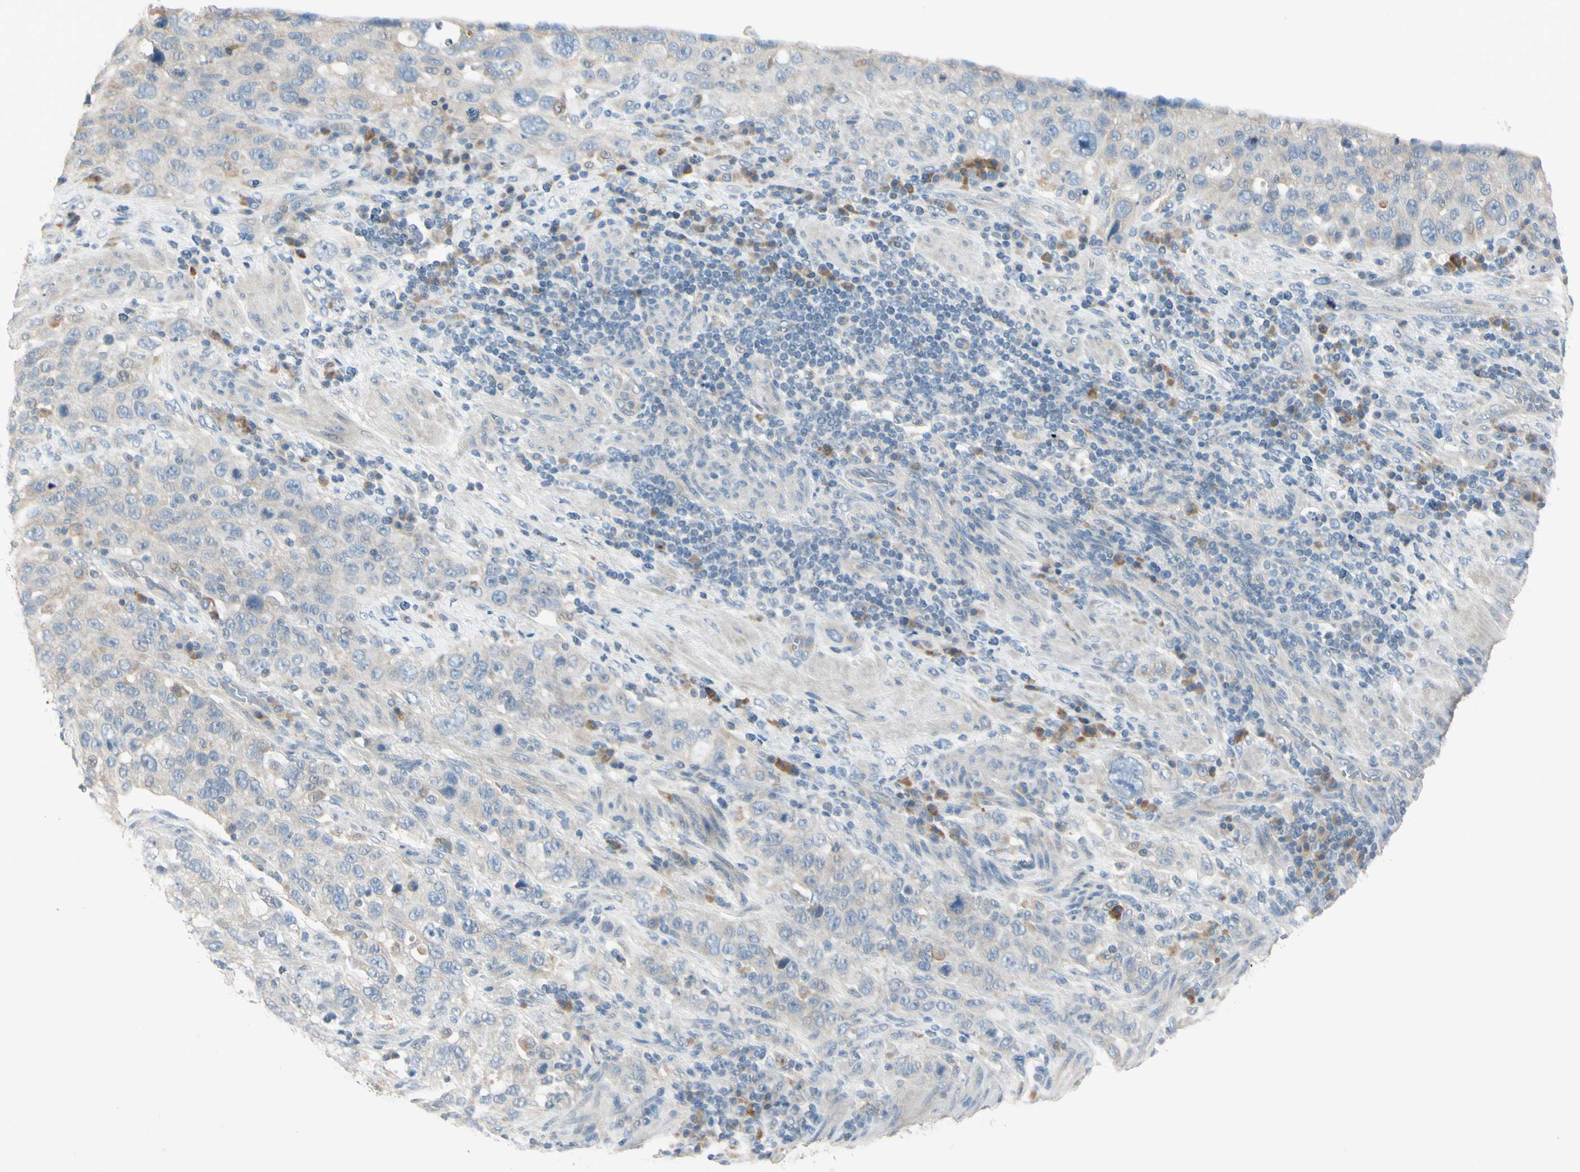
{"staining": {"intensity": "negative", "quantity": "none", "location": "none"}, "tissue": "stomach cancer", "cell_type": "Tumor cells", "image_type": "cancer", "snomed": [{"axis": "morphology", "description": "Normal tissue, NOS"}, {"axis": "morphology", "description": "Adenocarcinoma, NOS"}, {"axis": "topography", "description": "Stomach"}], "caption": "Immunohistochemistry histopathology image of neoplastic tissue: stomach adenocarcinoma stained with DAB shows no significant protein staining in tumor cells.", "gene": "AATK", "patient": {"sex": "male", "age": 48}}